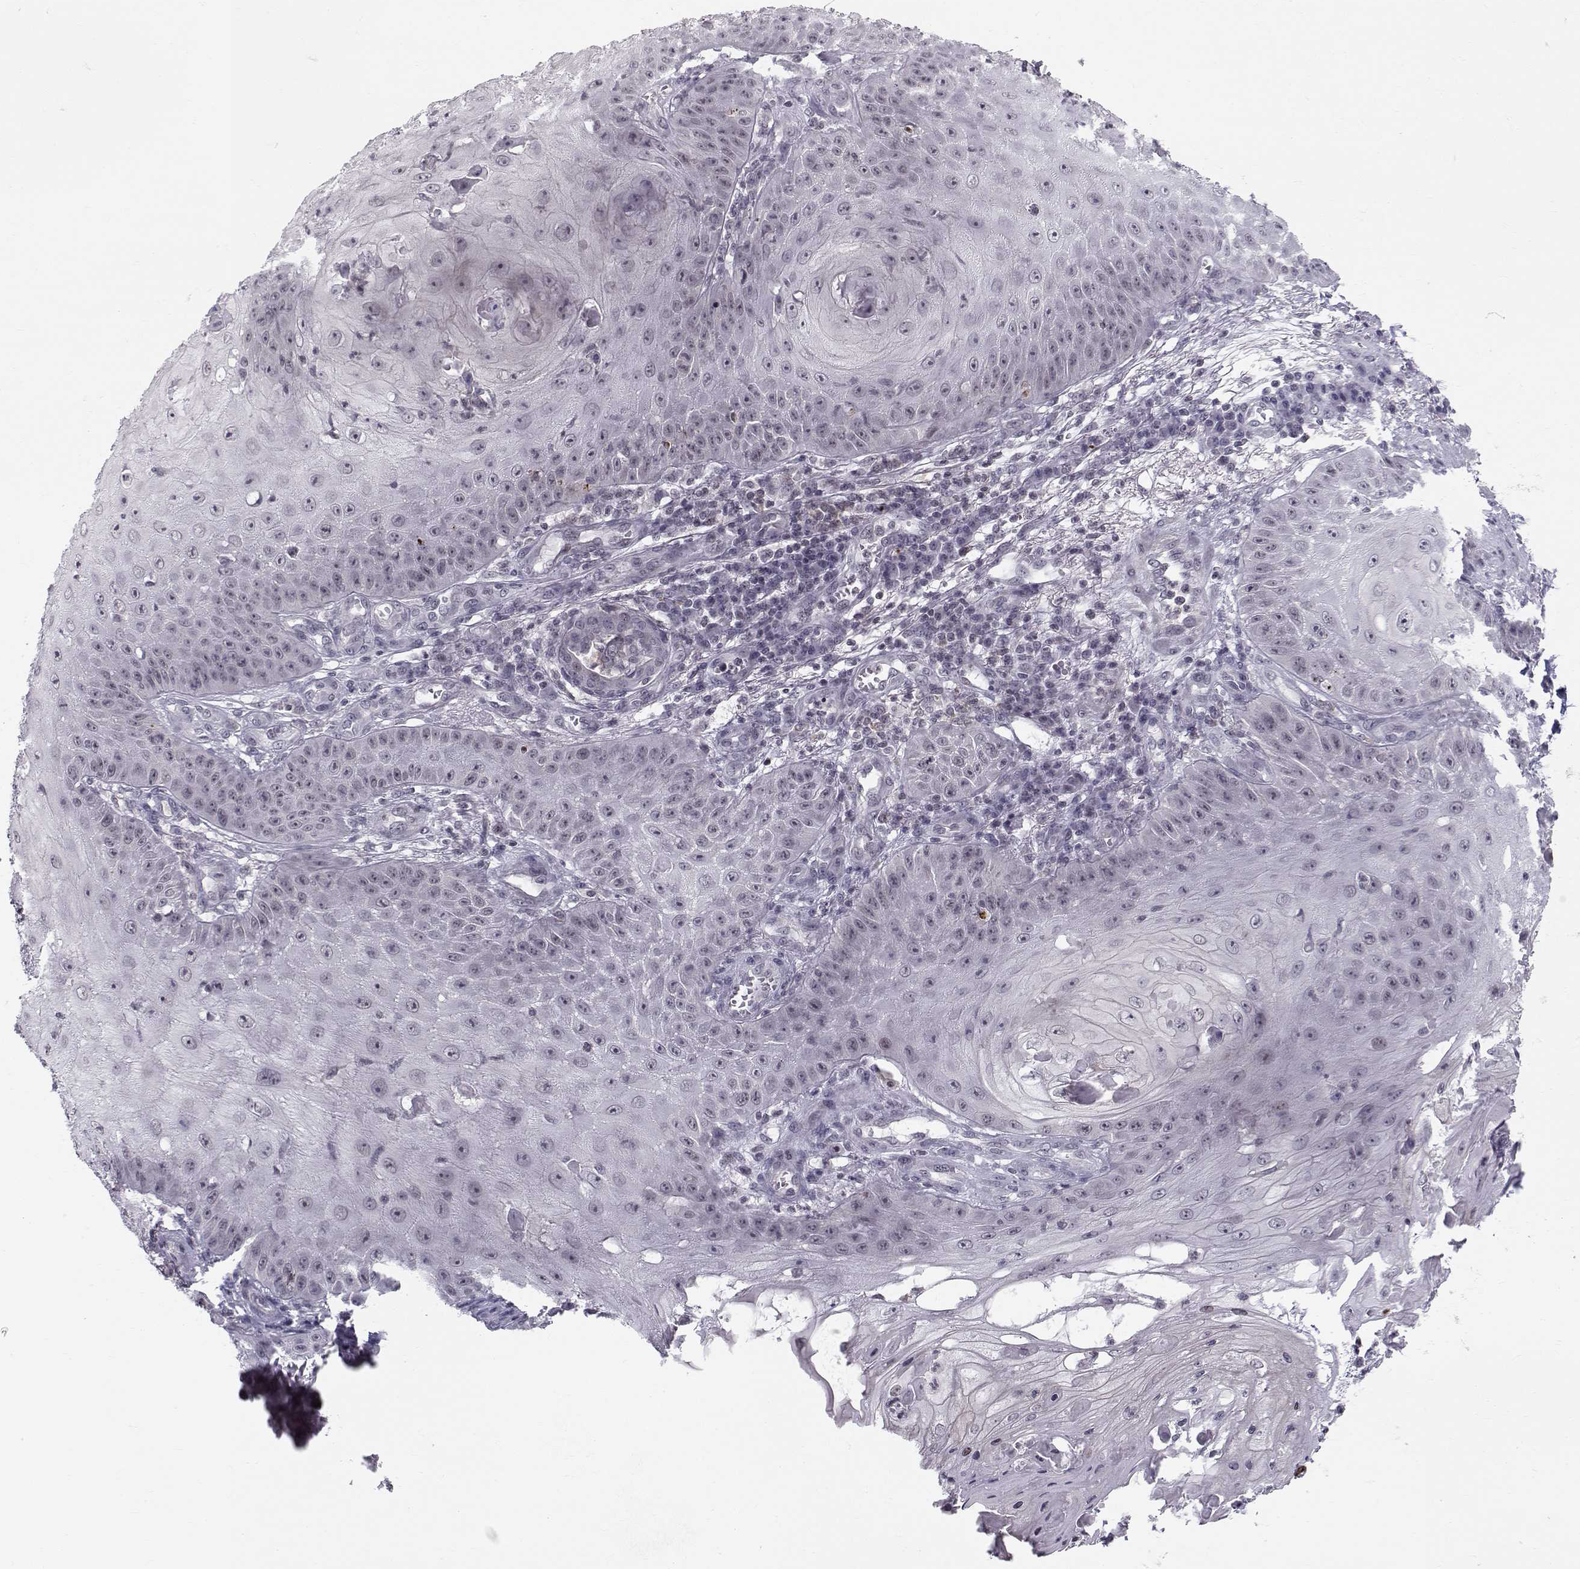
{"staining": {"intensity": "negative", "quantity": "none", "location": "none"}, "tissue": "skin cancer", "cell_type": "Tumor cells", "image_type": "cancer", "snomed": [{"axis": "morphology", "description": "Squamous cell carcinoma, NOS"}, {"axis": "topography", "description": "Skin"}], "caption": "Tumor cells are negative for protein expression in human skin cancer (squamous cell carcinoma).", "gene": "MARCHF4", "patient": {"sex": "male", "age": 70}}